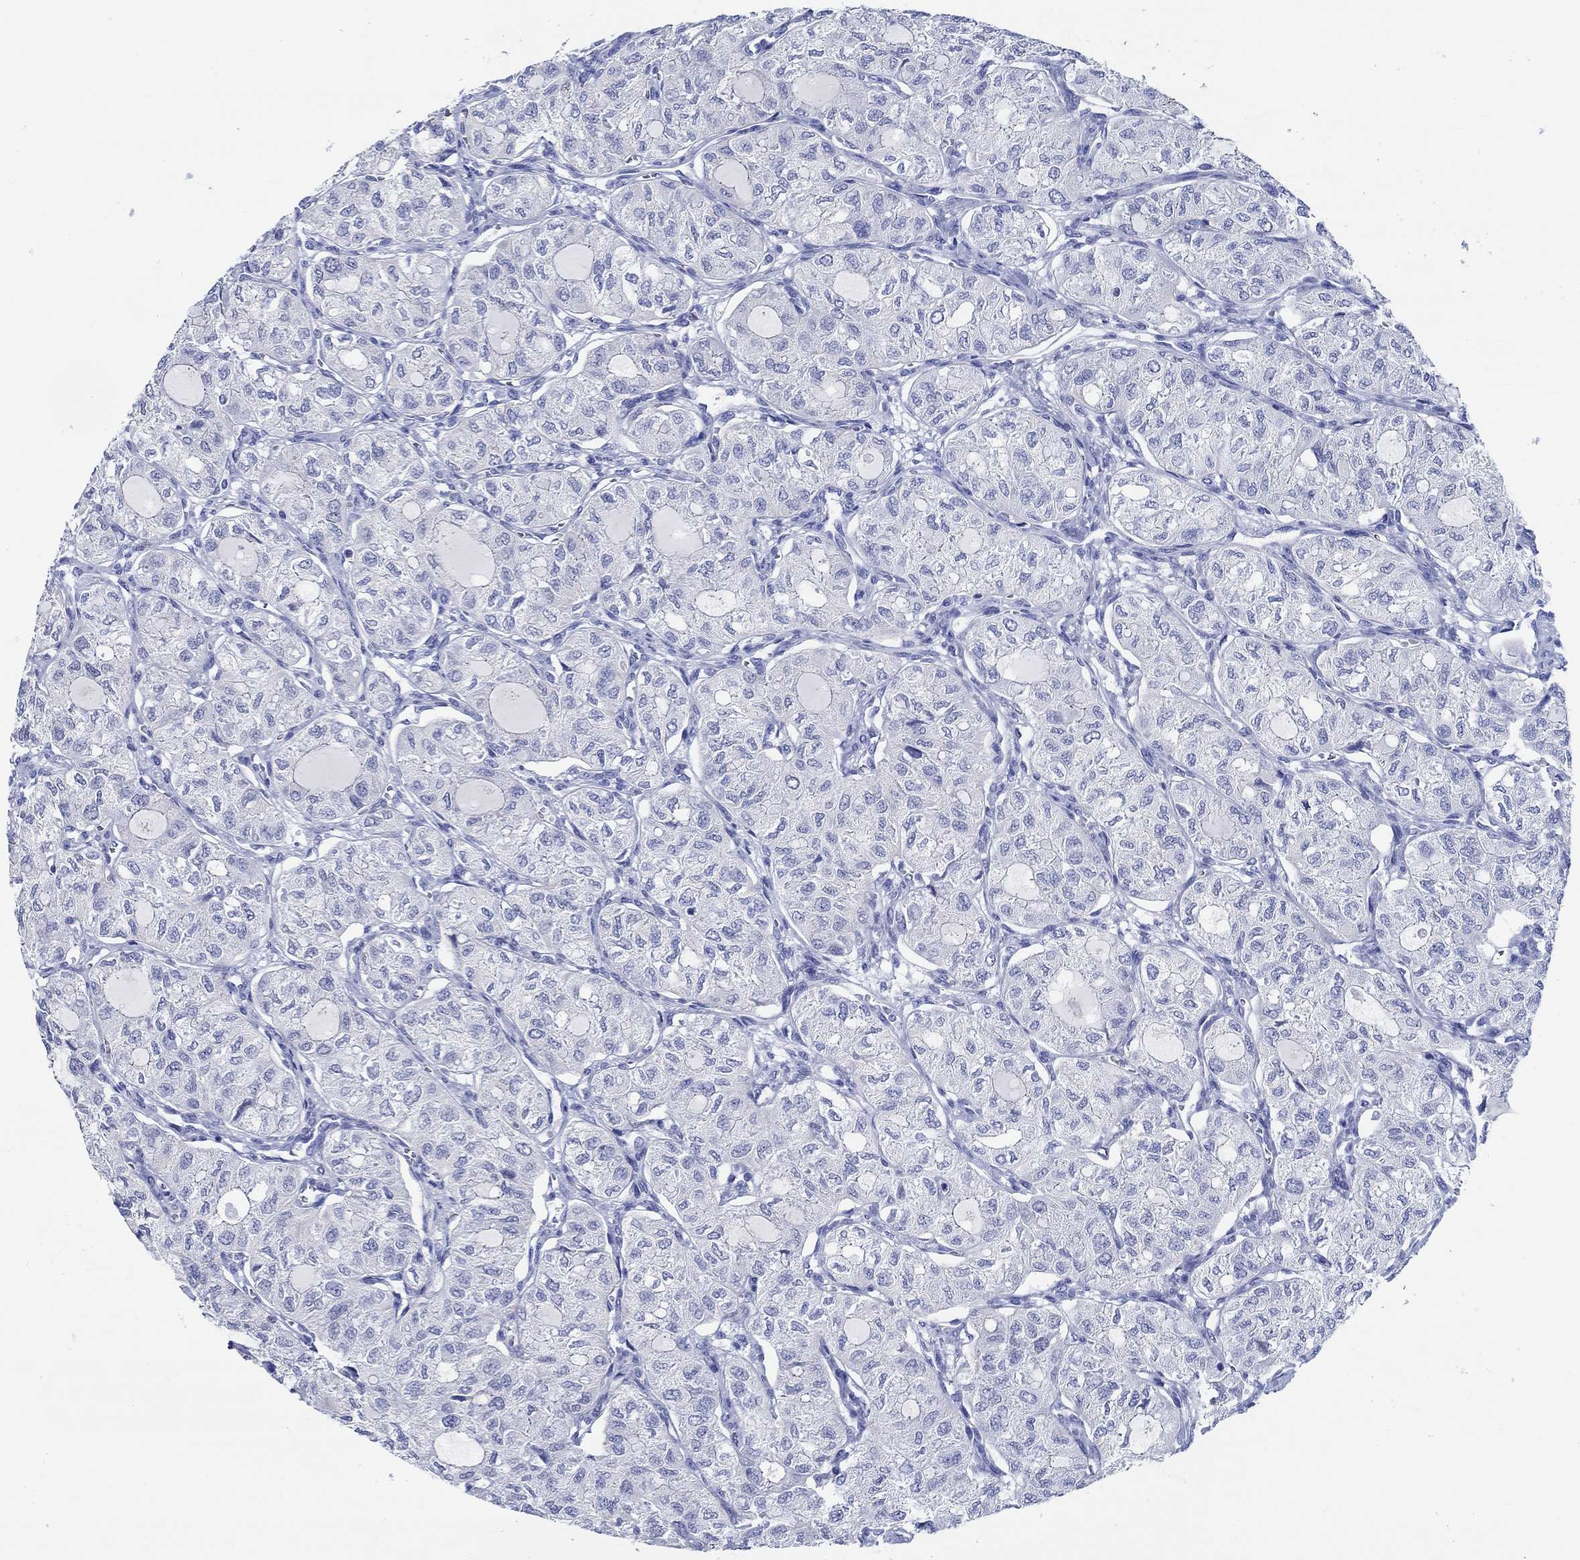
{"staining": {"intensity": "negative", "quantity": "none", "location": "none"}, "tissue": "thyroid cancer", "cell_type": "Tumor cells", "image_type": "cancer", "snomed": [{"axis": "morphology", "description": "Follicular adenoma carcinoma, NOS"}, {"axis": "topography", "description": "Thyroid gland"}], "caption": "The histopathology image exhibits no significant staining in tumor cells of follicular adenoma carcinoma (thyroid).", "gene": "FBXO2", "patient": {"sex": "male", "age": 75}}